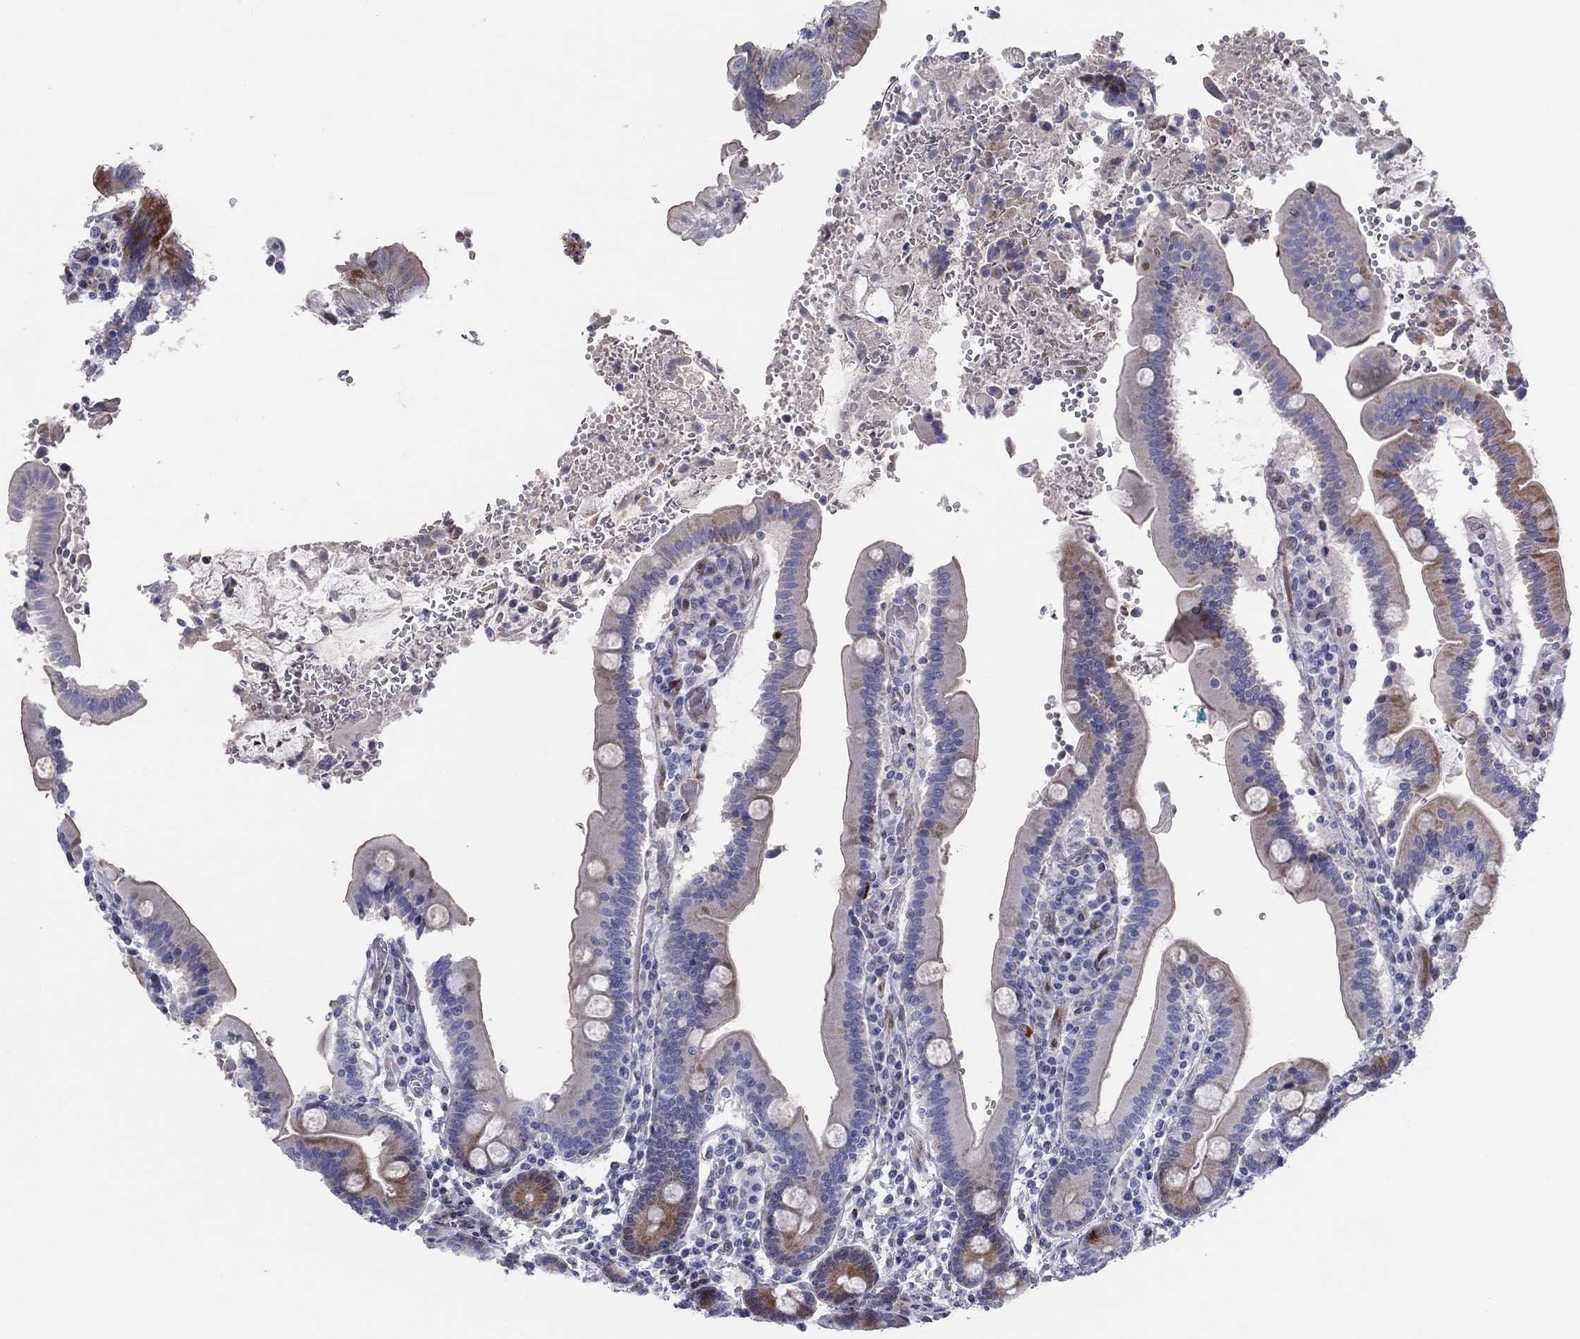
{"staining": {"intensity": "strong", "quantity": "<25%", "location": "cytoplasmic/membranous"}, "tissue": "duodenum", "cell_type": "Glandular cells", "image_type": "normal", "snomed": [{"axis": "morphology", "description": "Normal tissue, NOS"}, {"axis": "topography", "description": "Duodenum"}], "caption": "DAB (3,3'-diaminobenzidine) immunohistochemical staining of normal duodenum exhibits strong cytoplasmic/membranous protein staining in approximately <25% of glandular cells.", "gene": "ARHGAP36", "patient": {"sex": "female", "age": 62}}